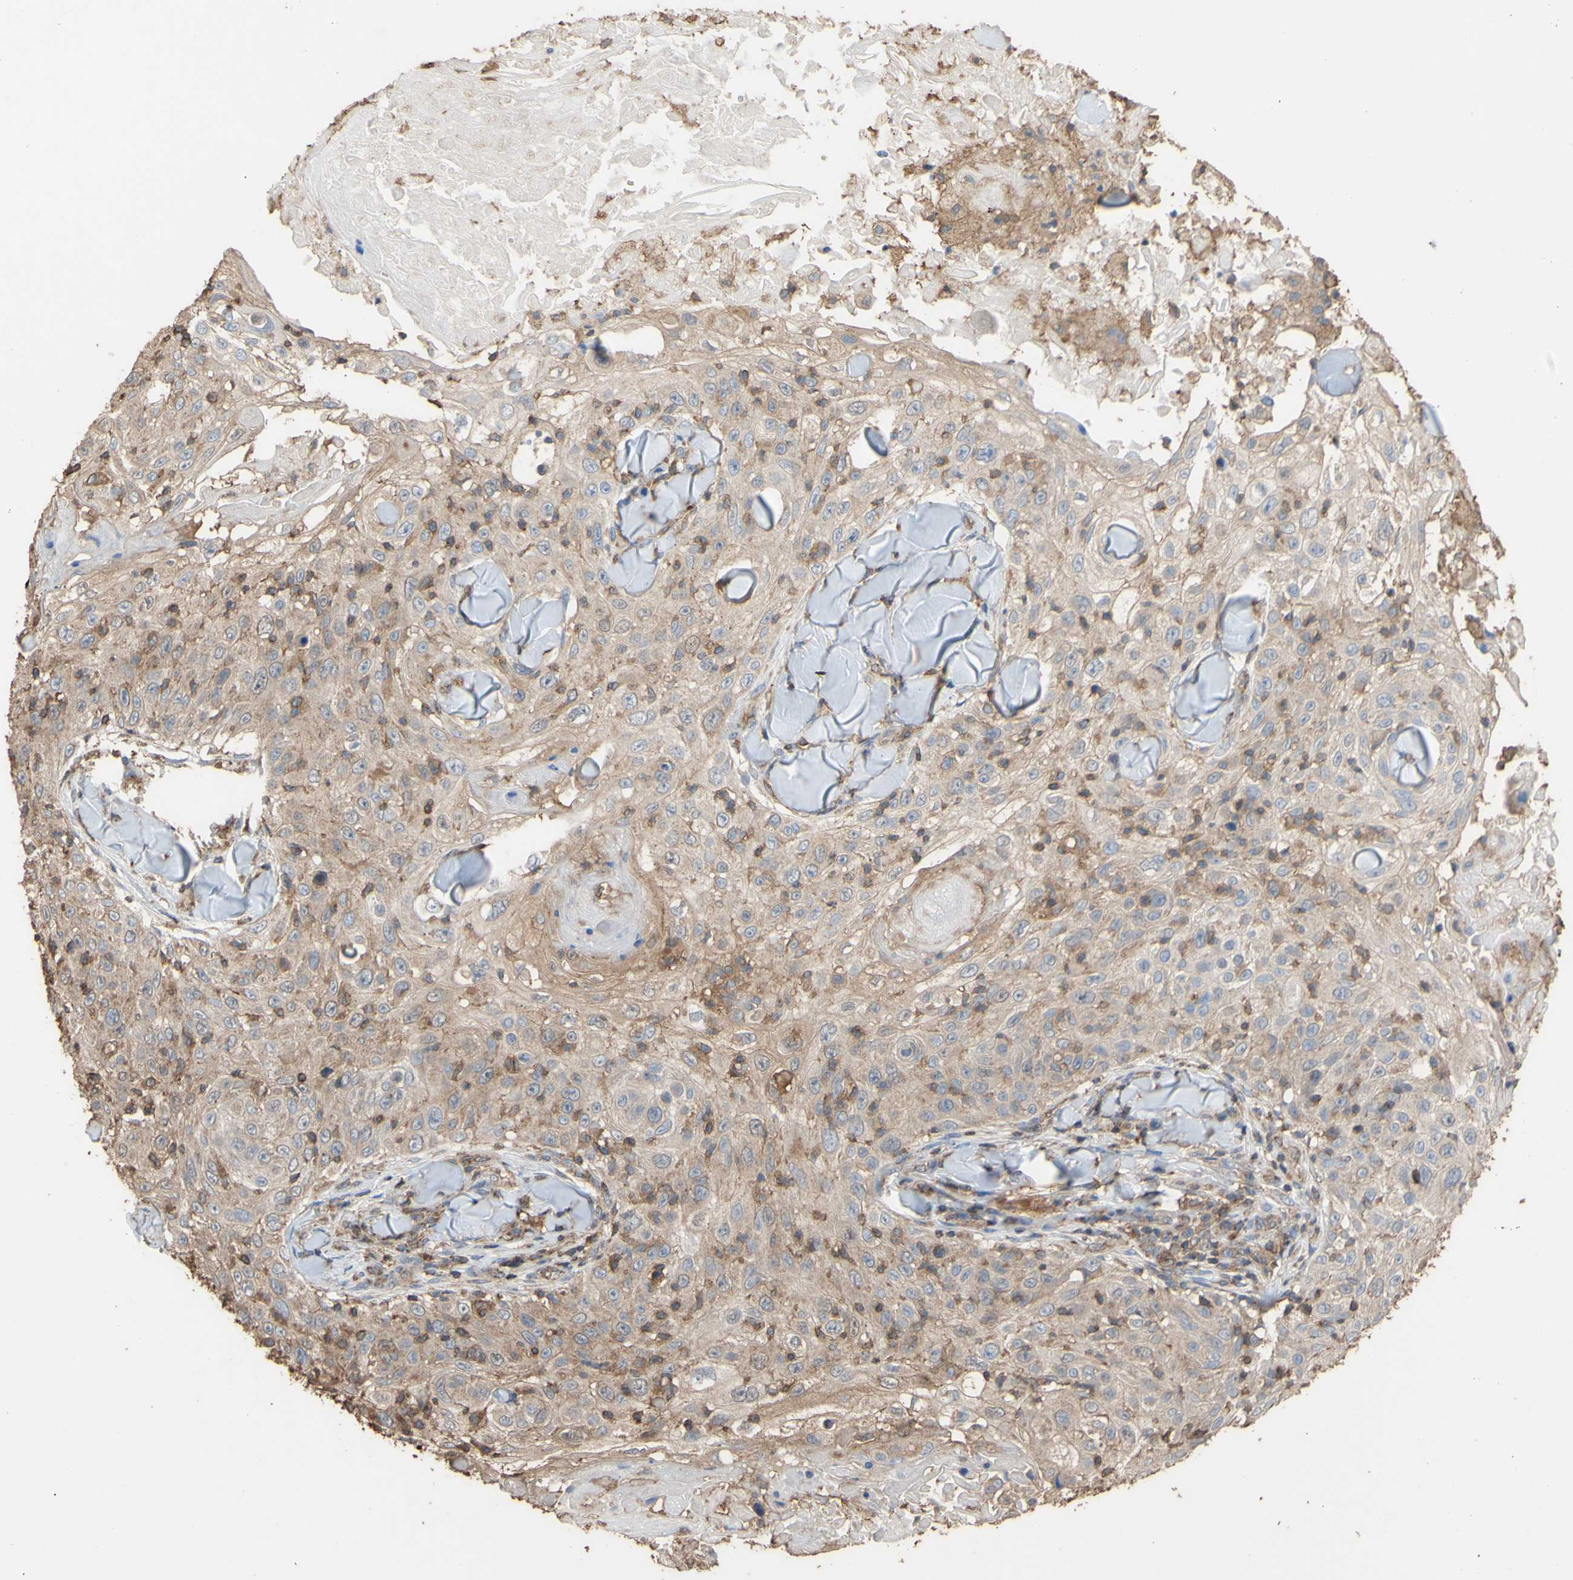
{"staining": {"intensity": "weak", "quantity": ">75%", "location": "cytoplasmic/membranous"}, "tissue": "skin cancer", "cell_type": "Tumor cells", "image_type": "cancer", "snomed": [{"axis": "morphology", "description": "Squamous cell carcinoma, NOS"}, {"axis": "topography", "description": "Skin"}], "caption": "Immunohistochemistry micrograph of neoplastic tissue: squamous cell carcinoma (skin) stained using IHC demonstrates low levels of weak protein expression localized specifically in the cytoplasmic/membranous of tumor cells, appearing as a cytoplasmic/membranous brown color.", "gene": "ALDH9A1", "patient": {"sex": "male", "age": 86}}